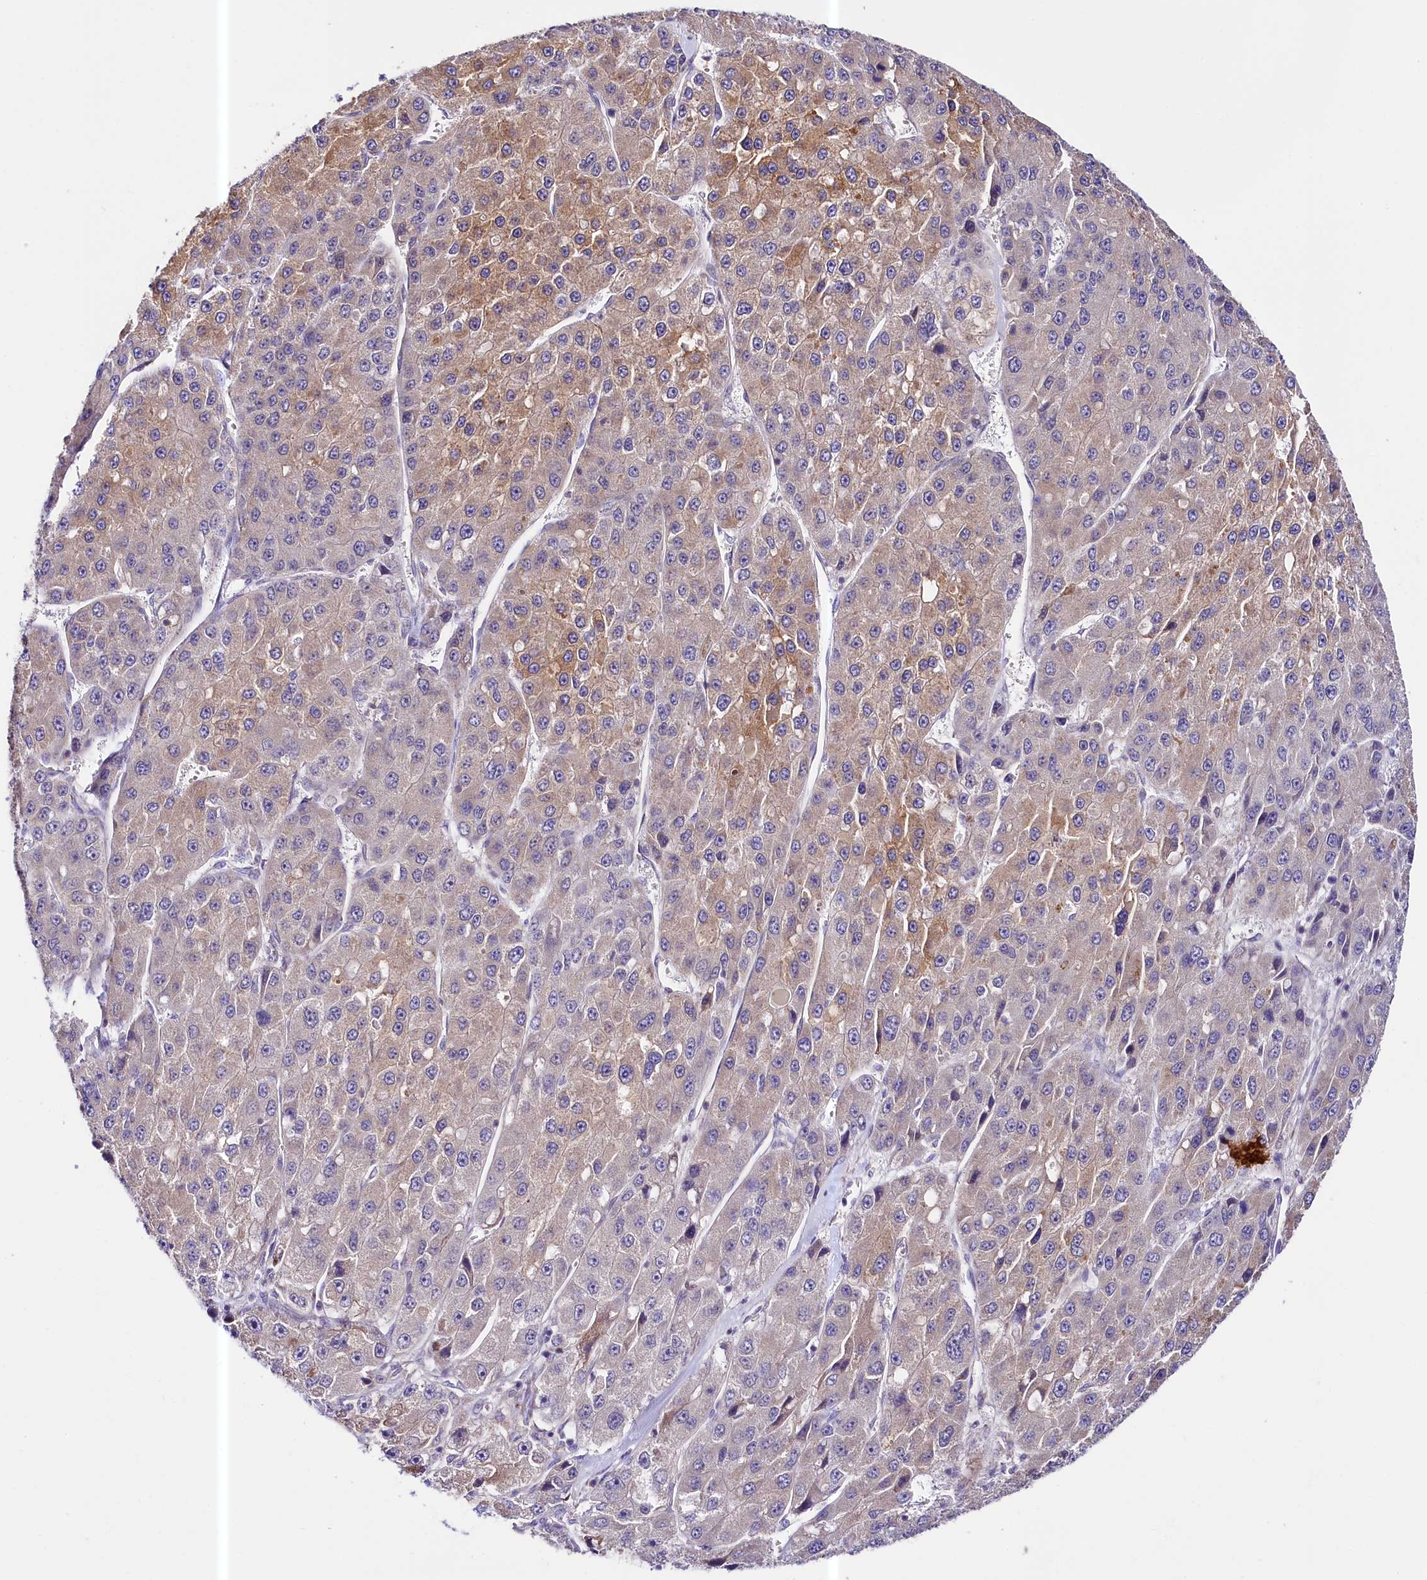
{"staining": {"intensity": "moderate", "quantity": "<25%", "location": "cytoplasmic/membranous"}, "tissue": "liver cancer", "cell_type": "Tumor cells", "image_type": "cancer", "snomed": [{"axis": "morphology", "description": "Carcinoma, Hepatocellular, NOS"}, {"axis": "topography", "description": "Liver"}], "caption": "Protein positivity by immunohistochemistry (IHC) exhibits moderate cytoplasmic/membranous expression in about <25% of tumor cells in liver hepatocellular carcinoma. Immunohistochemistry stains the protein of interest in brown and the nuclei are stained blue.", "gene": "CEP295", "patient": {"sex": "female", "age": 73}}